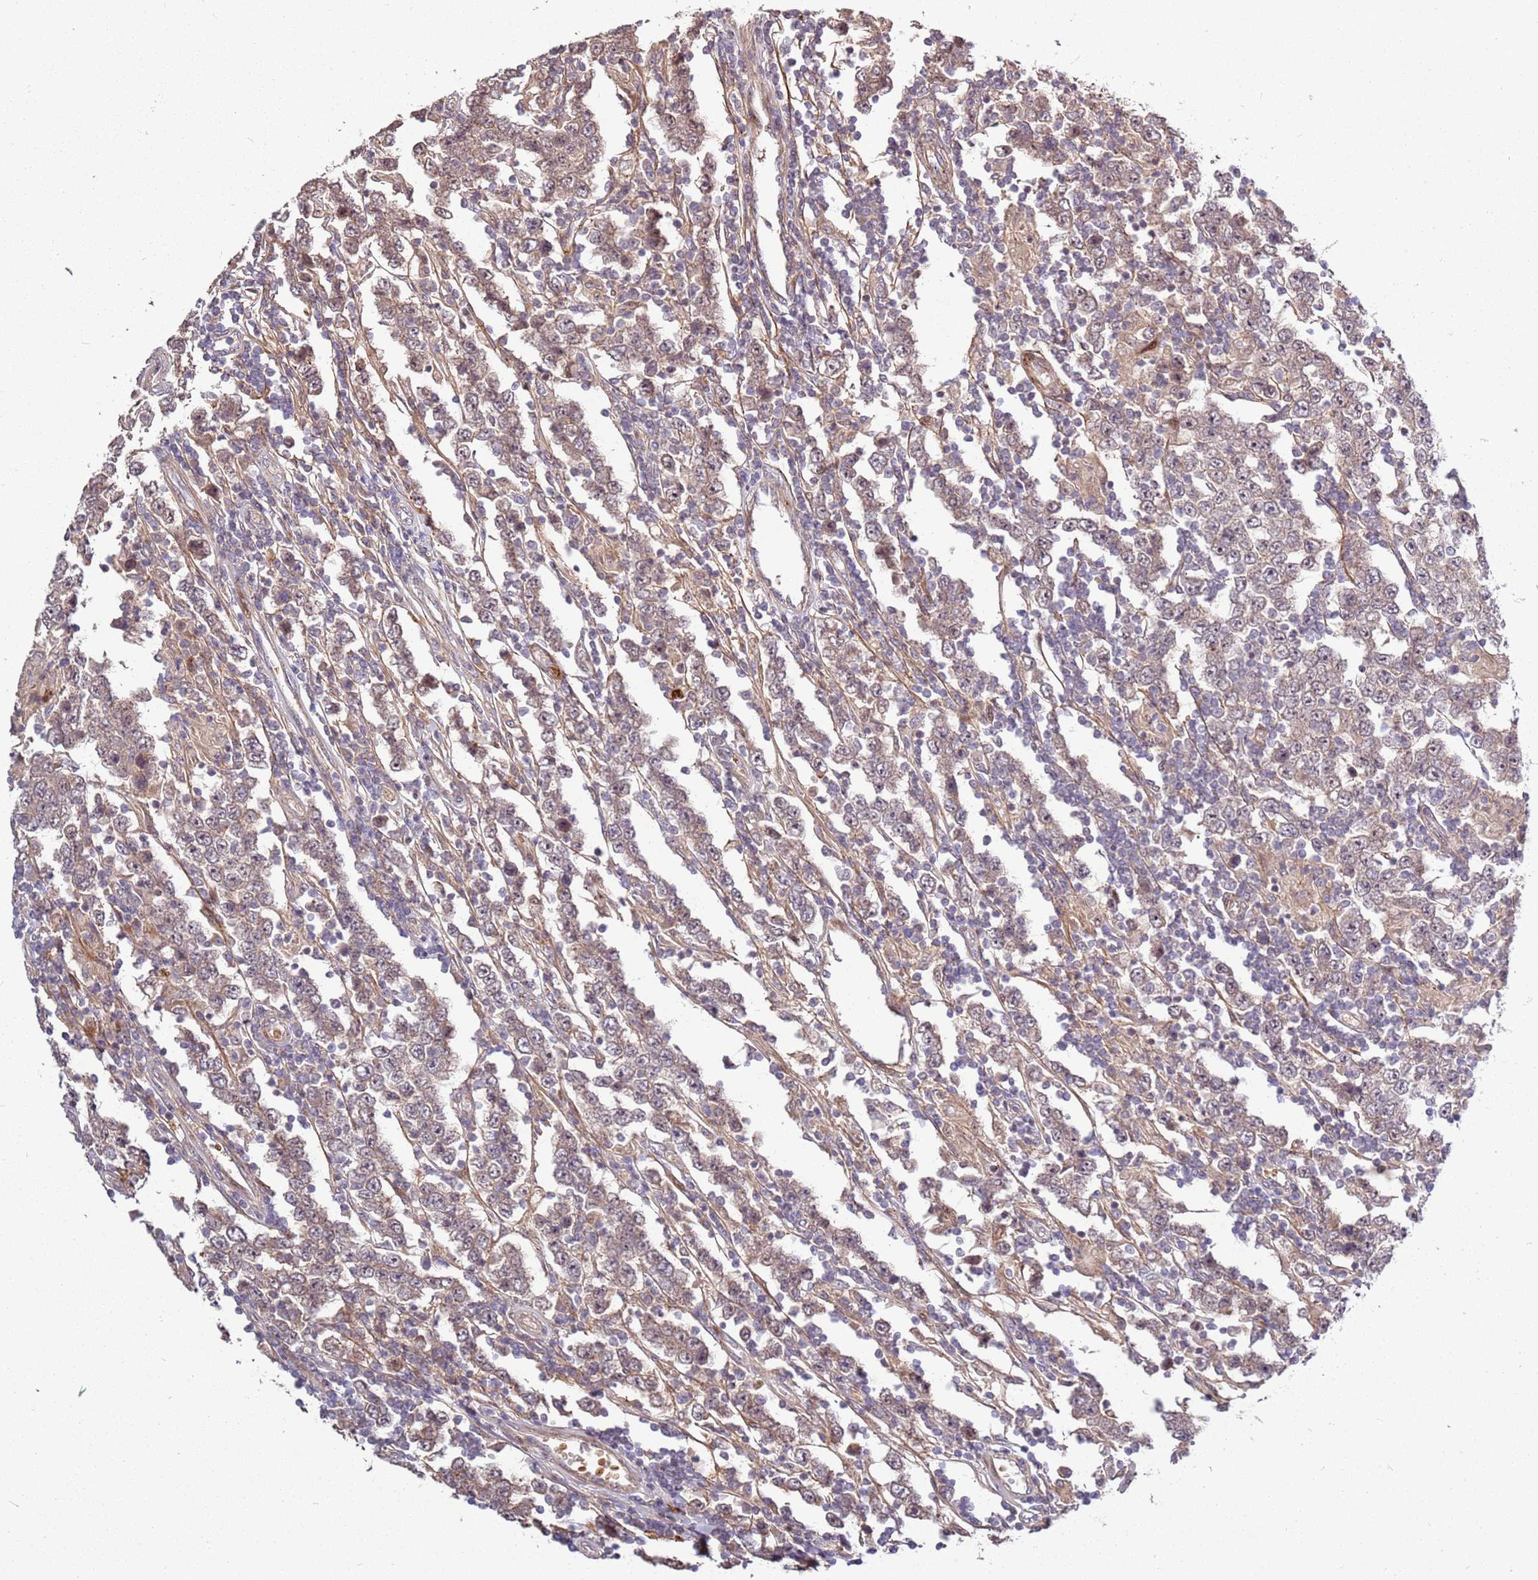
{"staining": {"intensity": "weak", "quantity": "25%-75%", "location": "cytoplasmic/membranous"}, "tissue": "testis cancer", "cell_type": "Tumor cells", "image_type": "cancer", "snomed": [{"axis": "morphology", "description": "Normal tissue, NOS"}, {"axis": "morphology", "description": "Urothelial carcinoma, High grade"}, {"axis": "morphology", "description": "Seminoma, NOS"}, {"axis": "morphology", "description": "Carcinoma, Embryonal, NOS"}, {"axis": "topography", "description": "Urinary bladder"}, {"axis": "topography", "description": "Testis"}], "caption": "Tumor cells reveal low levels of weak cytoplasmic/membranous positivity in approximately 25%-75% of cells in testis cancer. The protein of interest is shown in brown color, while the nuclei are stained blue.", "gene": "RHBDL1", "patient": {"sex": "male", "age": 41}}